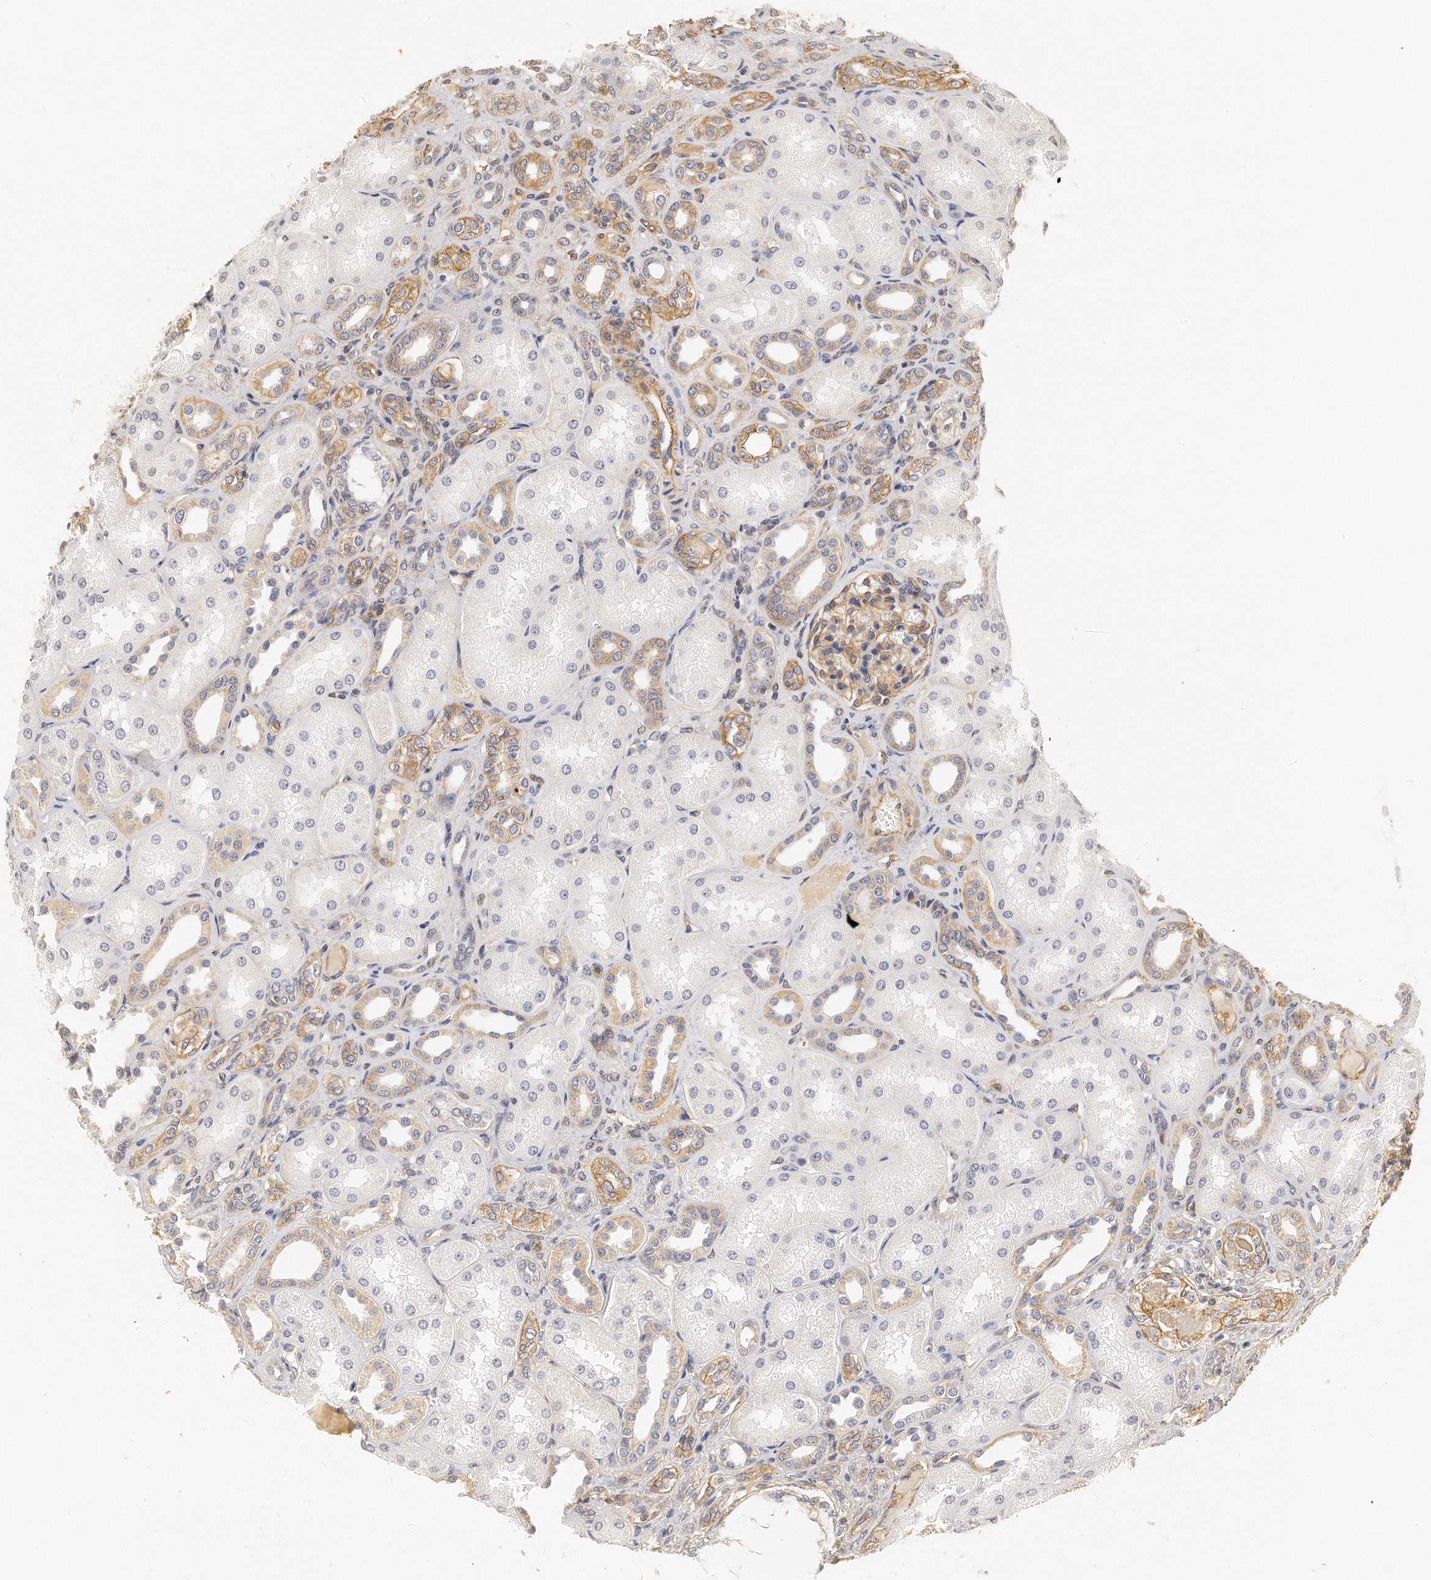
{"staining": {"intensity": "moderate", "quantity": ">75%", "location": "cytoplasmic/membranous"}, "tissue": "kidney", "cell_type": "Cells in glomeruli", "image_type": "normal", "snomed": [{"axis": "morphology", "description": "Normal tissue, NOS"}, {"axis": "topography", "description": "Kidney"}], "caption": "Cells in glomeruli display medium levels of moderate cytoplasmic/membranous positivity in about >75% of cells in normal human kidney.", "gene": "CHST7", "patient": {"sex": "male", "age": 7}}